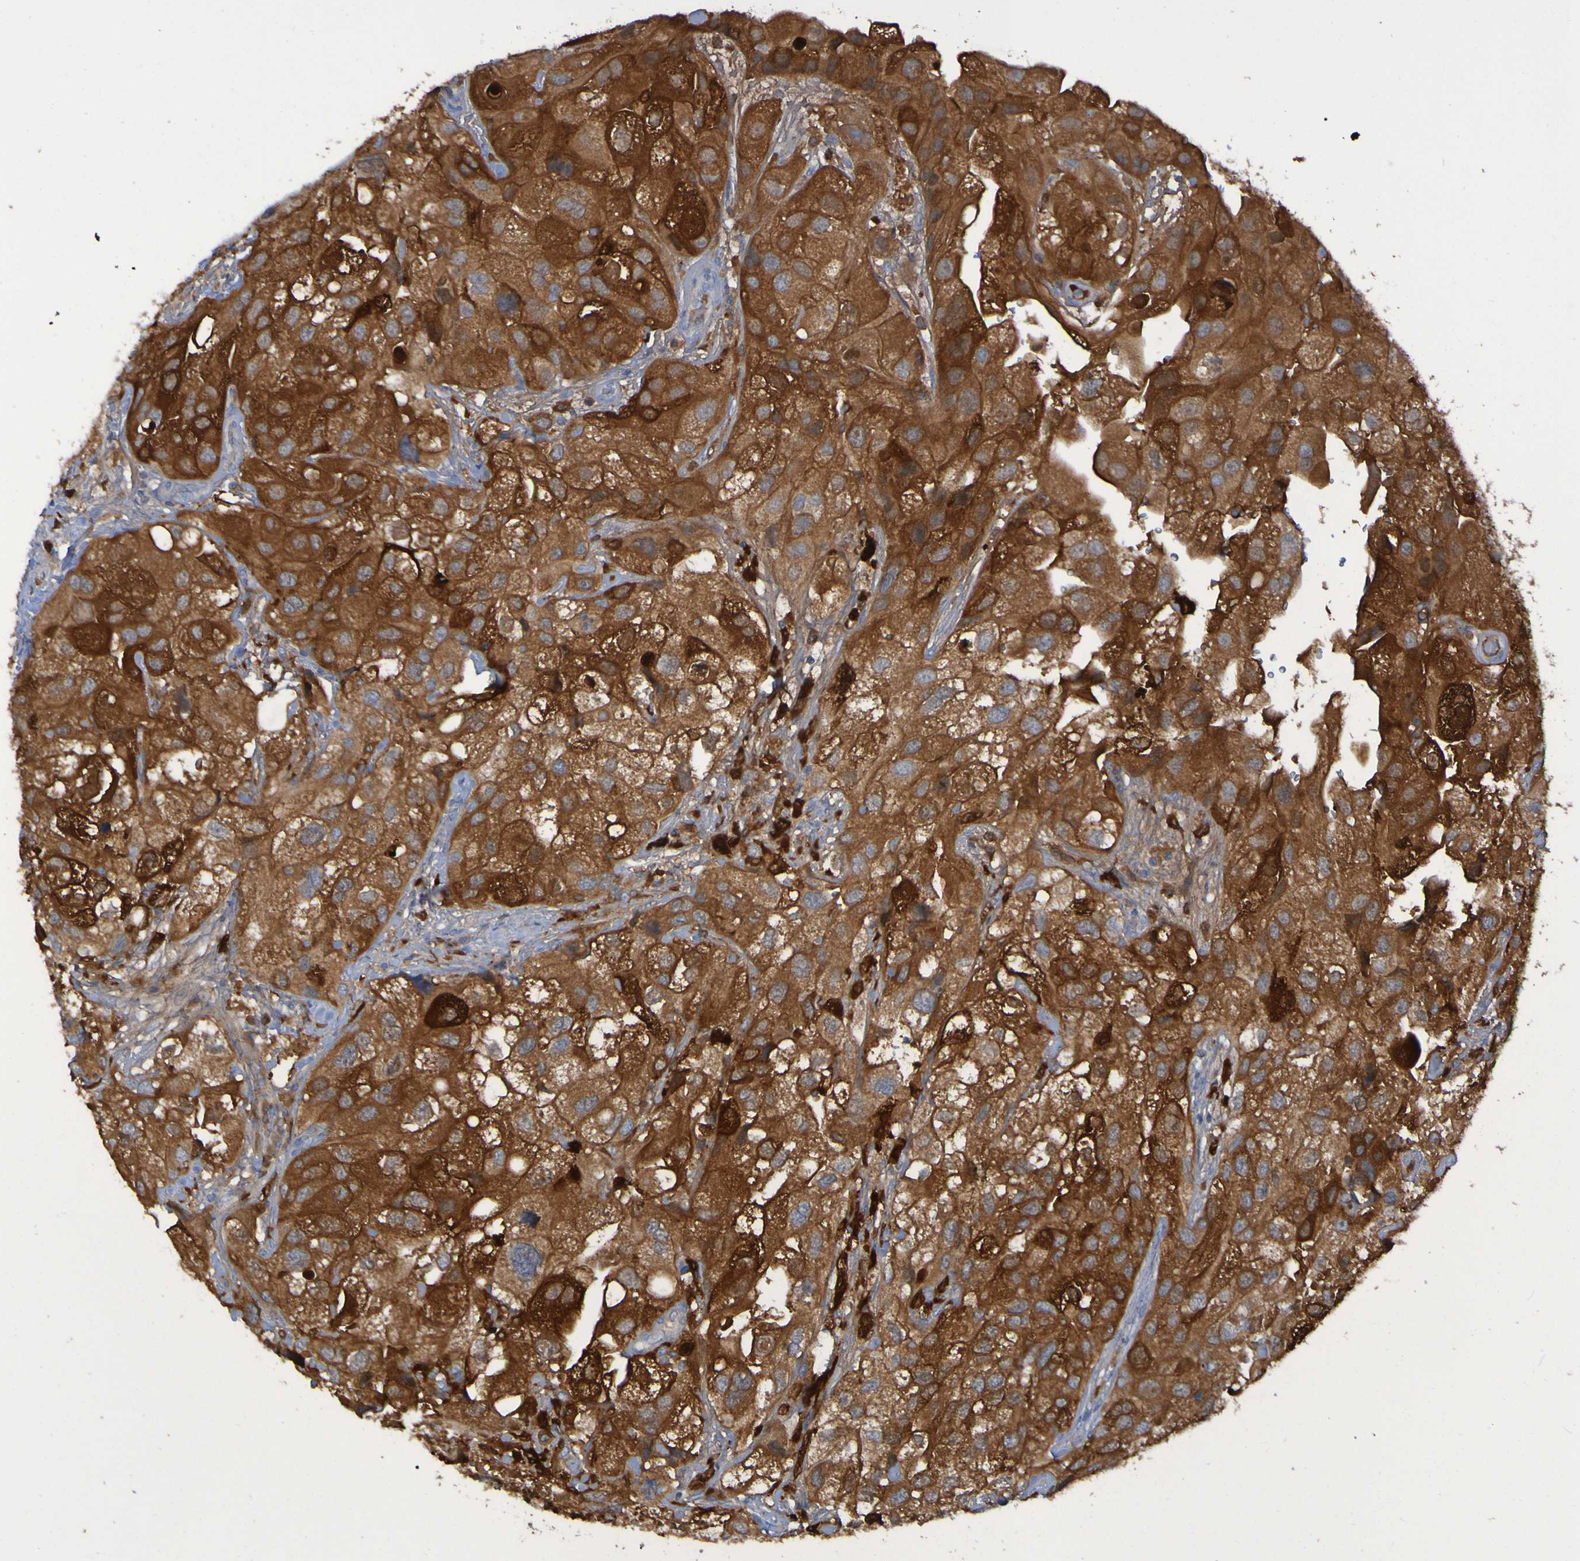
{"staining": {"intensity": "moderate", "quantity": ">75%", "location": "cytoplasmic/membranous"}, "tissue": "urothelial cancer", "cell_type": "Tumor cells", "image_type": "cancer", "snomed": [{"axis": "morphology", "description": "Urothelial carcinoma, High grade"}, {"axis": "topography", "description": "Urinary bladder"}], "caption": "Immunohistochemistry of human urothelial cancer demonstrates medium levels of moderate cytoplasmic/membranous staining in approximately >75% of tumor cells. The staining is performed using DAB (3,3'-diaminobenzidine) brown chromogen to label protein expression. The nuclei are counter-stained blue using hematoxylin.", "gene": "MPPE1", "patient": {"sex": "female", "age": 64}}